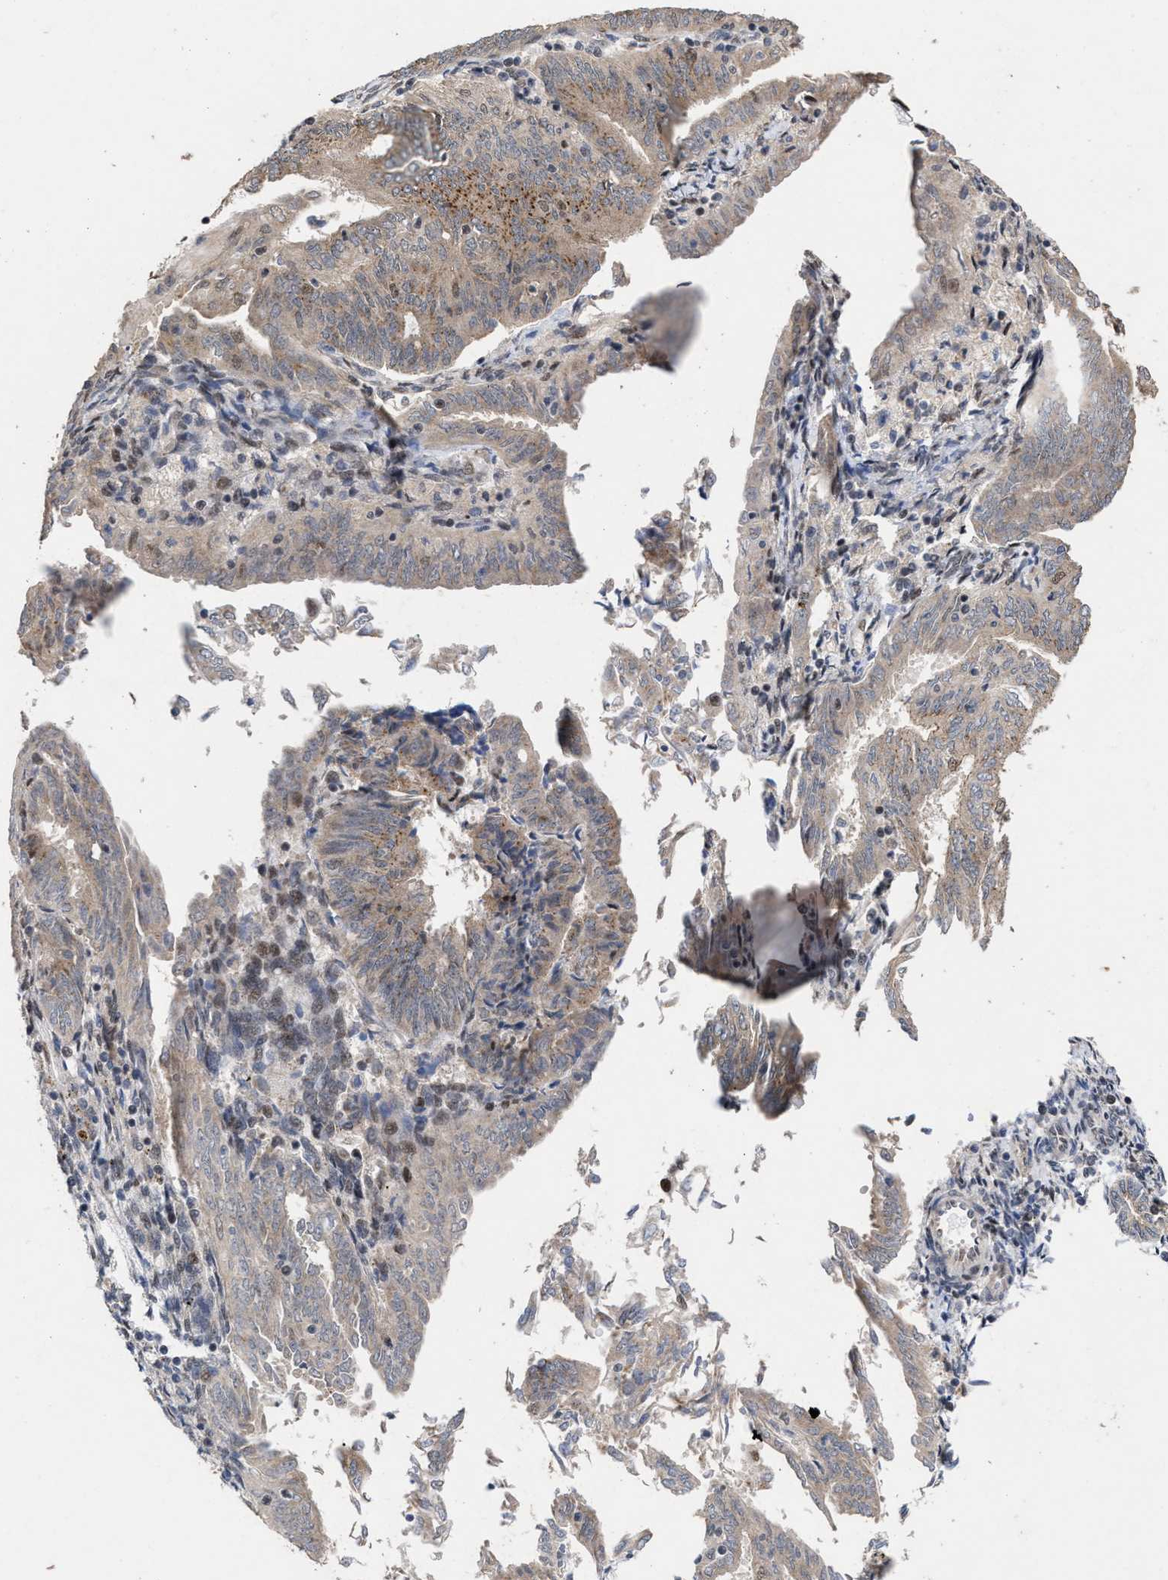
{"staining": {"intensity": "weak", "quantity": ">75%", "location": "cytoplasmic/membranous"}, "tissue": "endometrial cancer", "cell_type": "Tumor cells", "image_type": "cancer", "snomed": [{"axis": "morphology", "description": "Adenocarcinoma, NOS"}, {"axis": "topography", "description": "Endometrium"}], "caption": "Protein expression analysis of endometrial cancer (adenocarcinoma) demonstrates weak cytoplasmic/membranous expression in approximately >75% of tumor cells. Immunohistochemistry stains the protein of interest in brown and the nuclei are stained blue.", "gene": "MKNK2", "patient": {"sex": "female", "age": 58}}